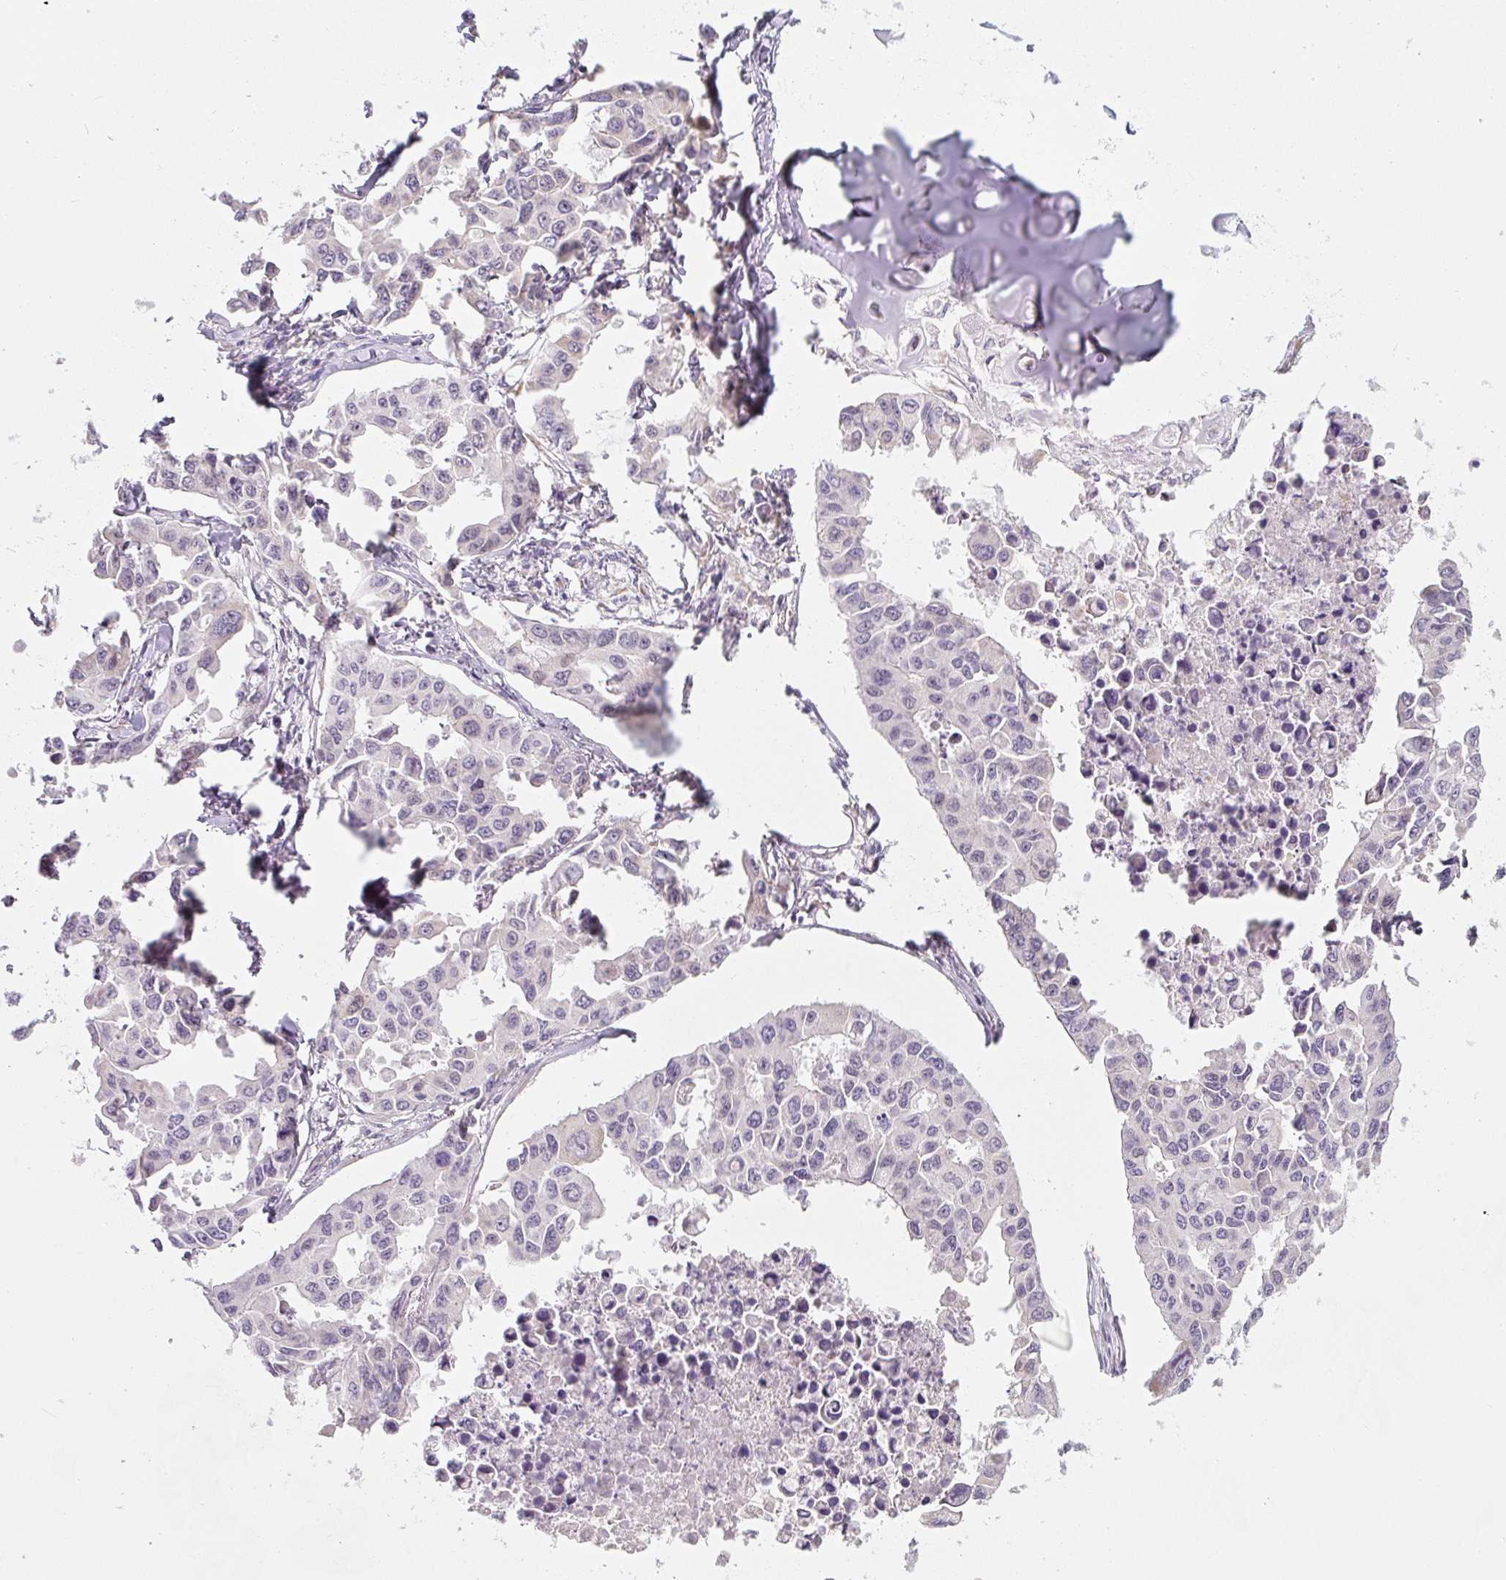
{"staining": {"intensity": "negative", "quantity": "none", "location": "none"}, "tissue": "lung cancer", "cell_type": "Tumor cells", "image_type": "cancer", "snomed": [{"axis": "morphology", "description": "Adenocarcinoma, NOS"}, {"axis": "topography", "description": "Lung"}], "caption": "IHC of human lung adenocarcinoma reveals no staining in tumor cells. (DAB (3,3'-diaminobenzidine) immunohistochemistry (IHC), high magnification).", "gene": "PWWP3B", "patient": {"sex": "male", "age": 64}}